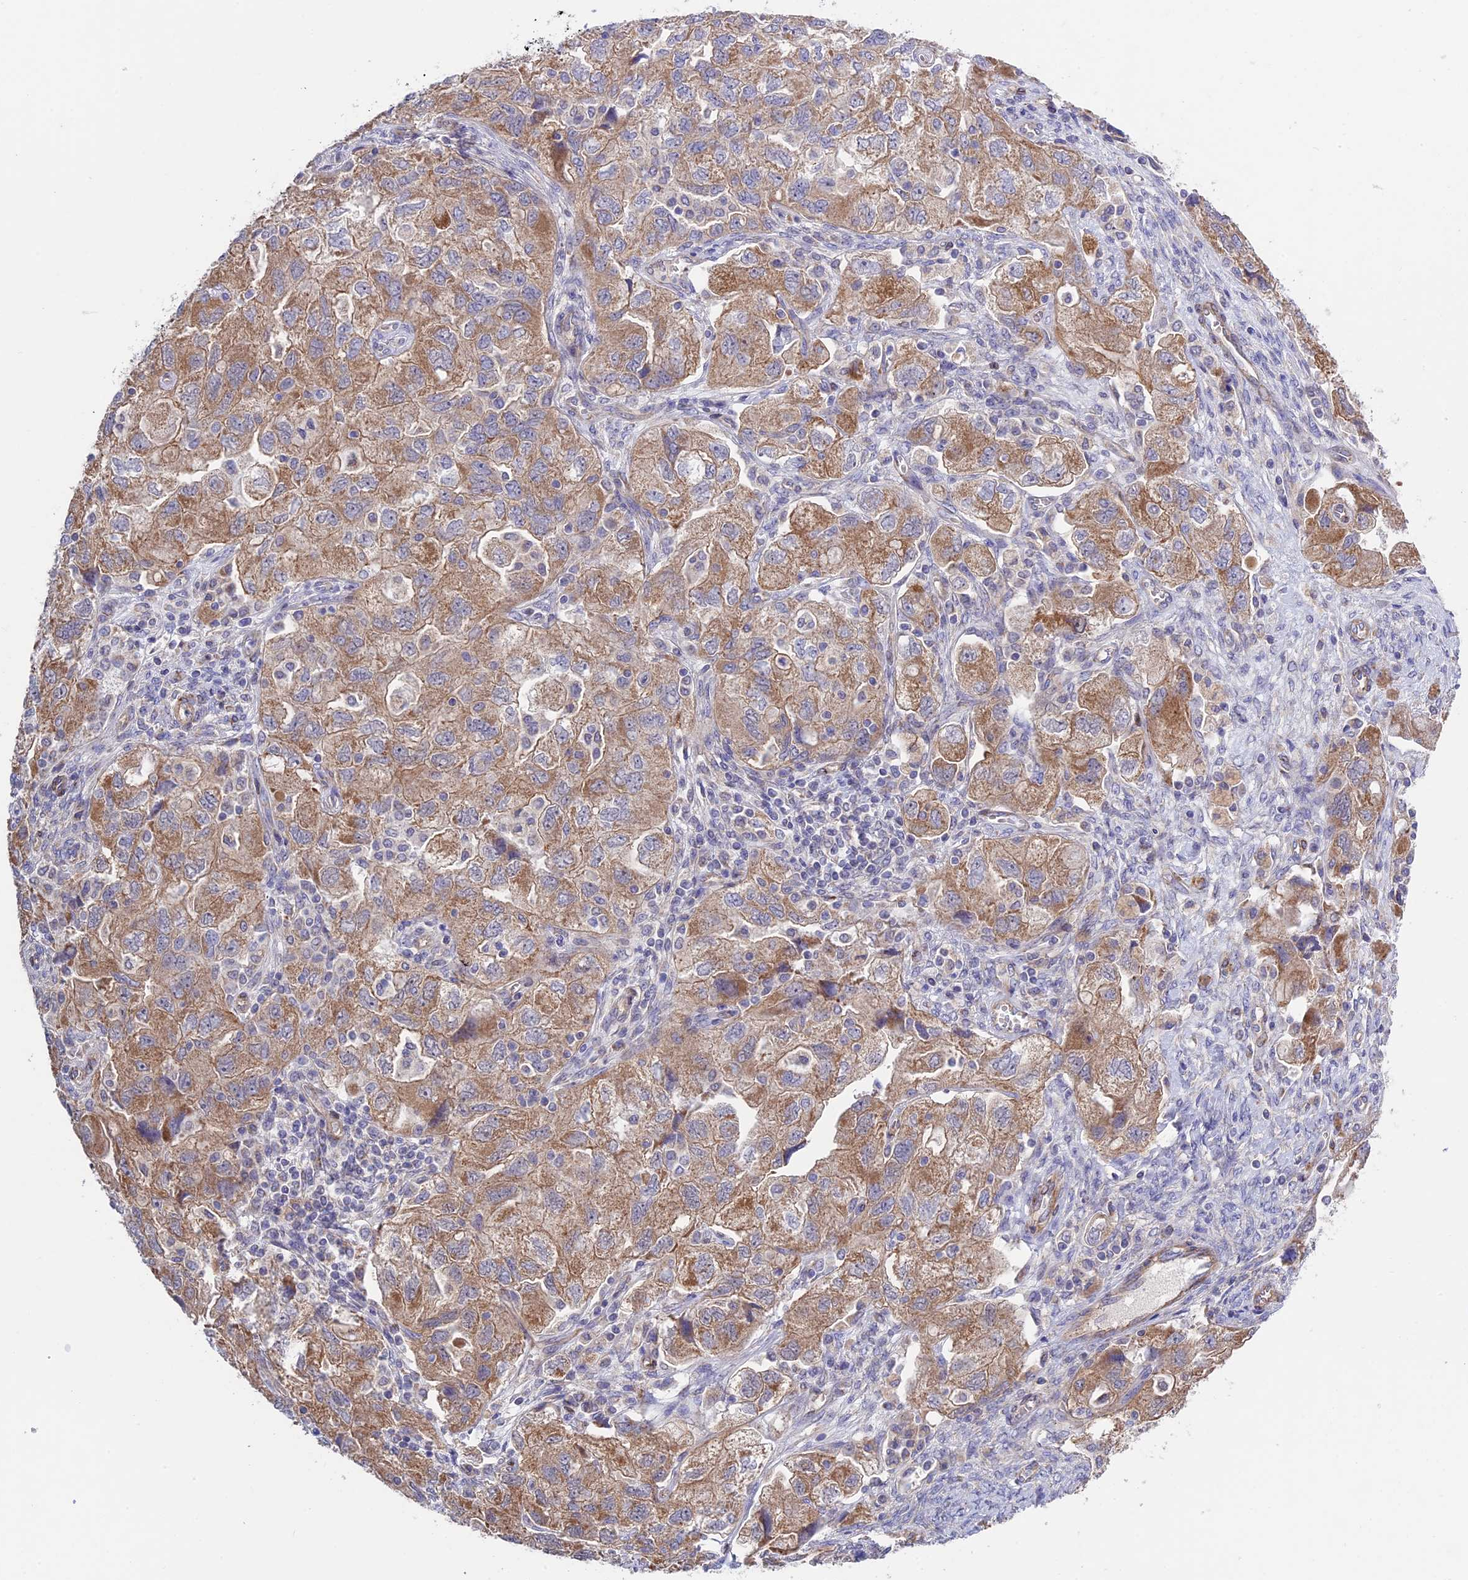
{"staining": {"intensity": "moderate", "quantity": ">75%", "location": "cytoplasmic/membranous"}, "tissue": "ovarian cancer", "cell_type": "Tumor cells", "image_type": "cancer", "snomed": [{"axis": "morphology", "description": "Carcinoma, NOS"}, {"axis": "morphology", "description": "Cystadenocarcinoma, serous, NOS"}, {"axis": "topography", "description": "Ovary"}], "caption": "A micrograph showing moderate cytoplasmic/membranous expression in approximately >75% of tumor cells in ovarian cancer (serous cystadenocarcinoma), as visualized by brown immunohistochemical staining.", "gene": "ETFDH", "patient": {"sex": "female", "age": 69}}